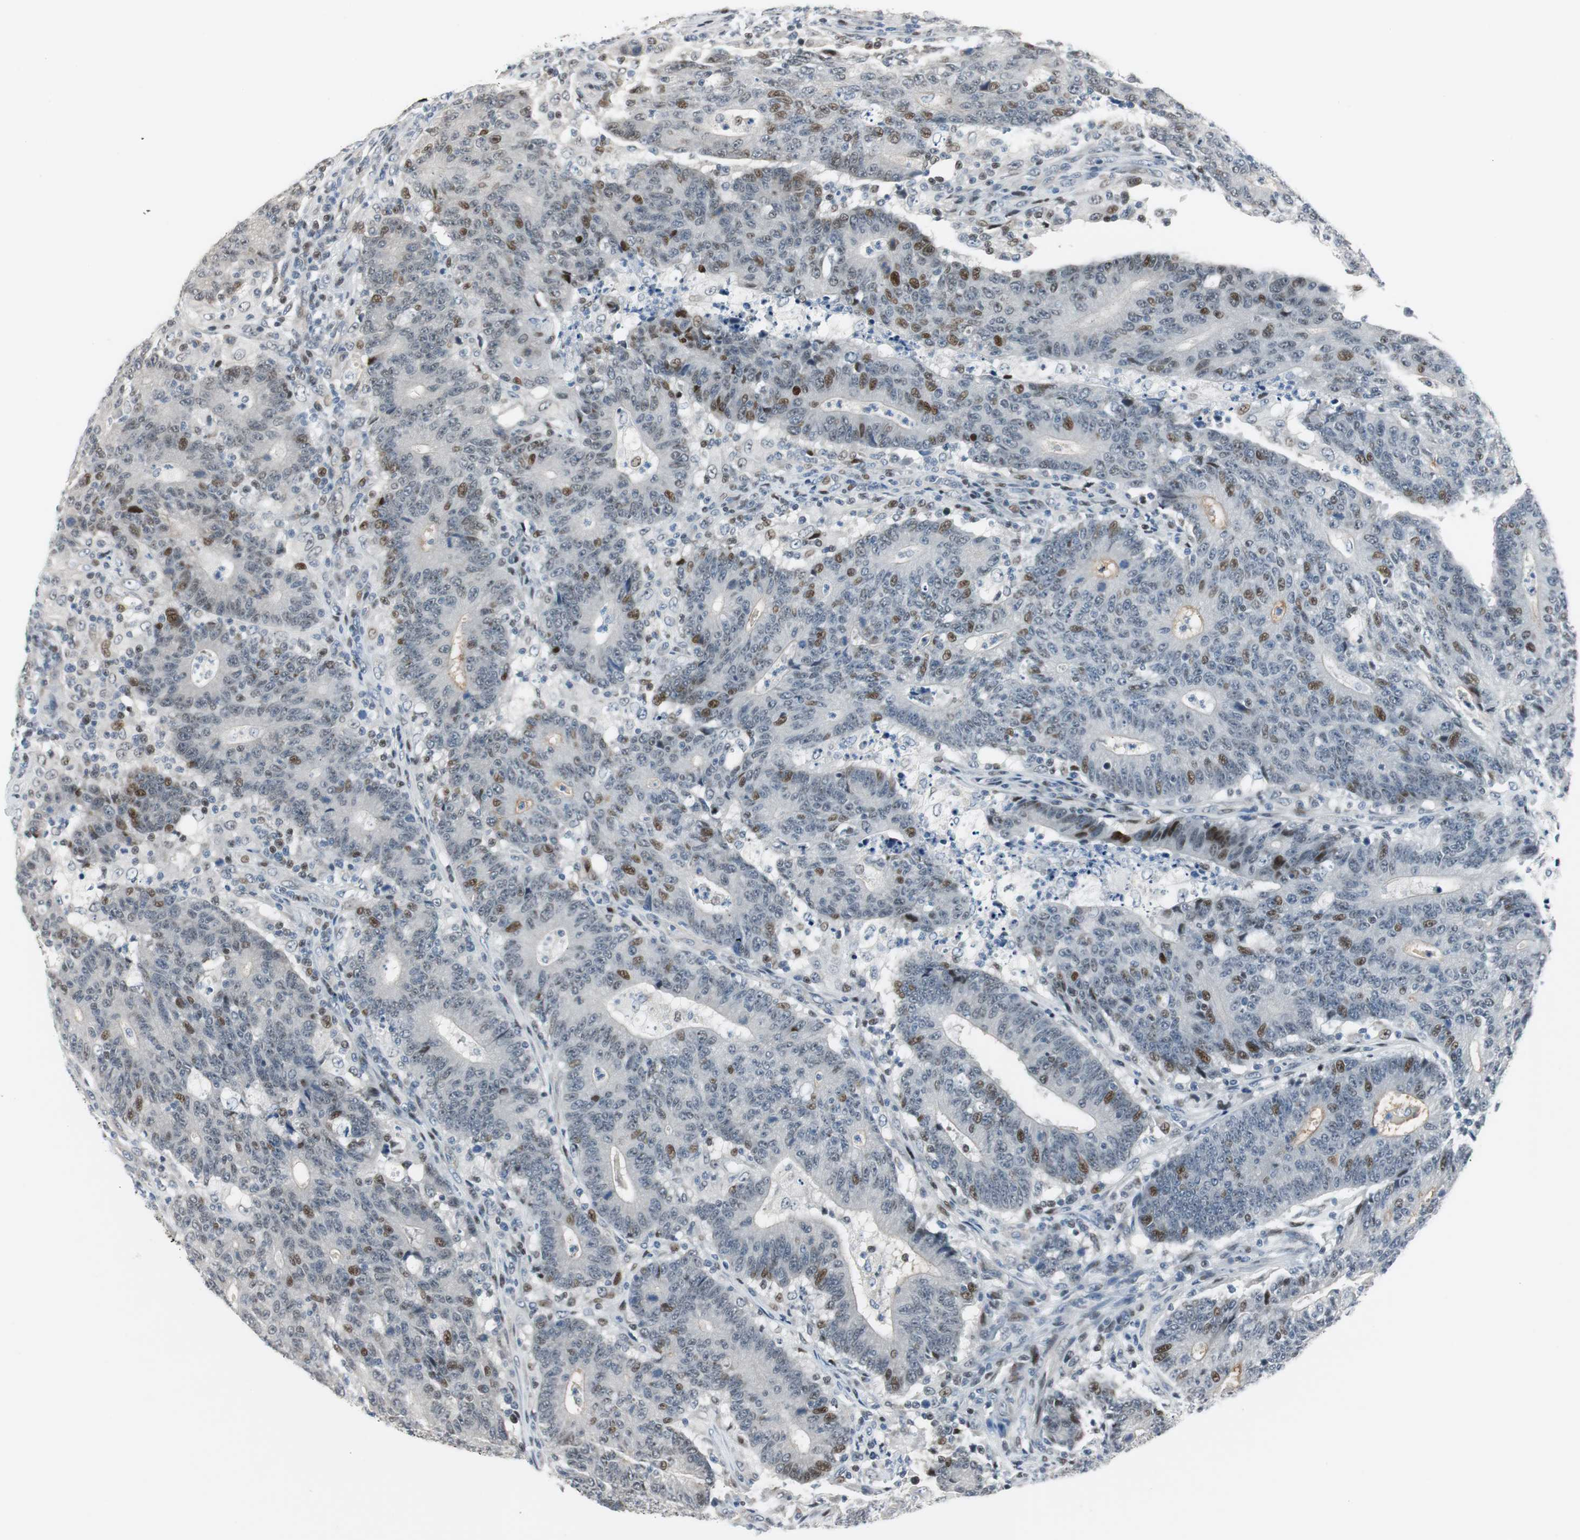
{"staining": {"intensity": "moderate", "quantity": "25%-75%", "location": "nuclear"}, "tissue": "colorectal cancer", "cell_type": "Tumor cells", "image_type": "cancer", "snomed": [{"axis": "morphology", "description": "Normal tissue, NOS"}, {"axis": "morphology", "description": "Adenocarcinoma, NOS"}, {"axis": "topography", "description": "Colon"}], "caption": "Colorectal cancer stained with DAB IHC reveals medium levels of moderate nuclear expression in about 25%-75% of tumor cells.", "gene": "RAD1", "patient": {"sex": "female", "age": 75}}